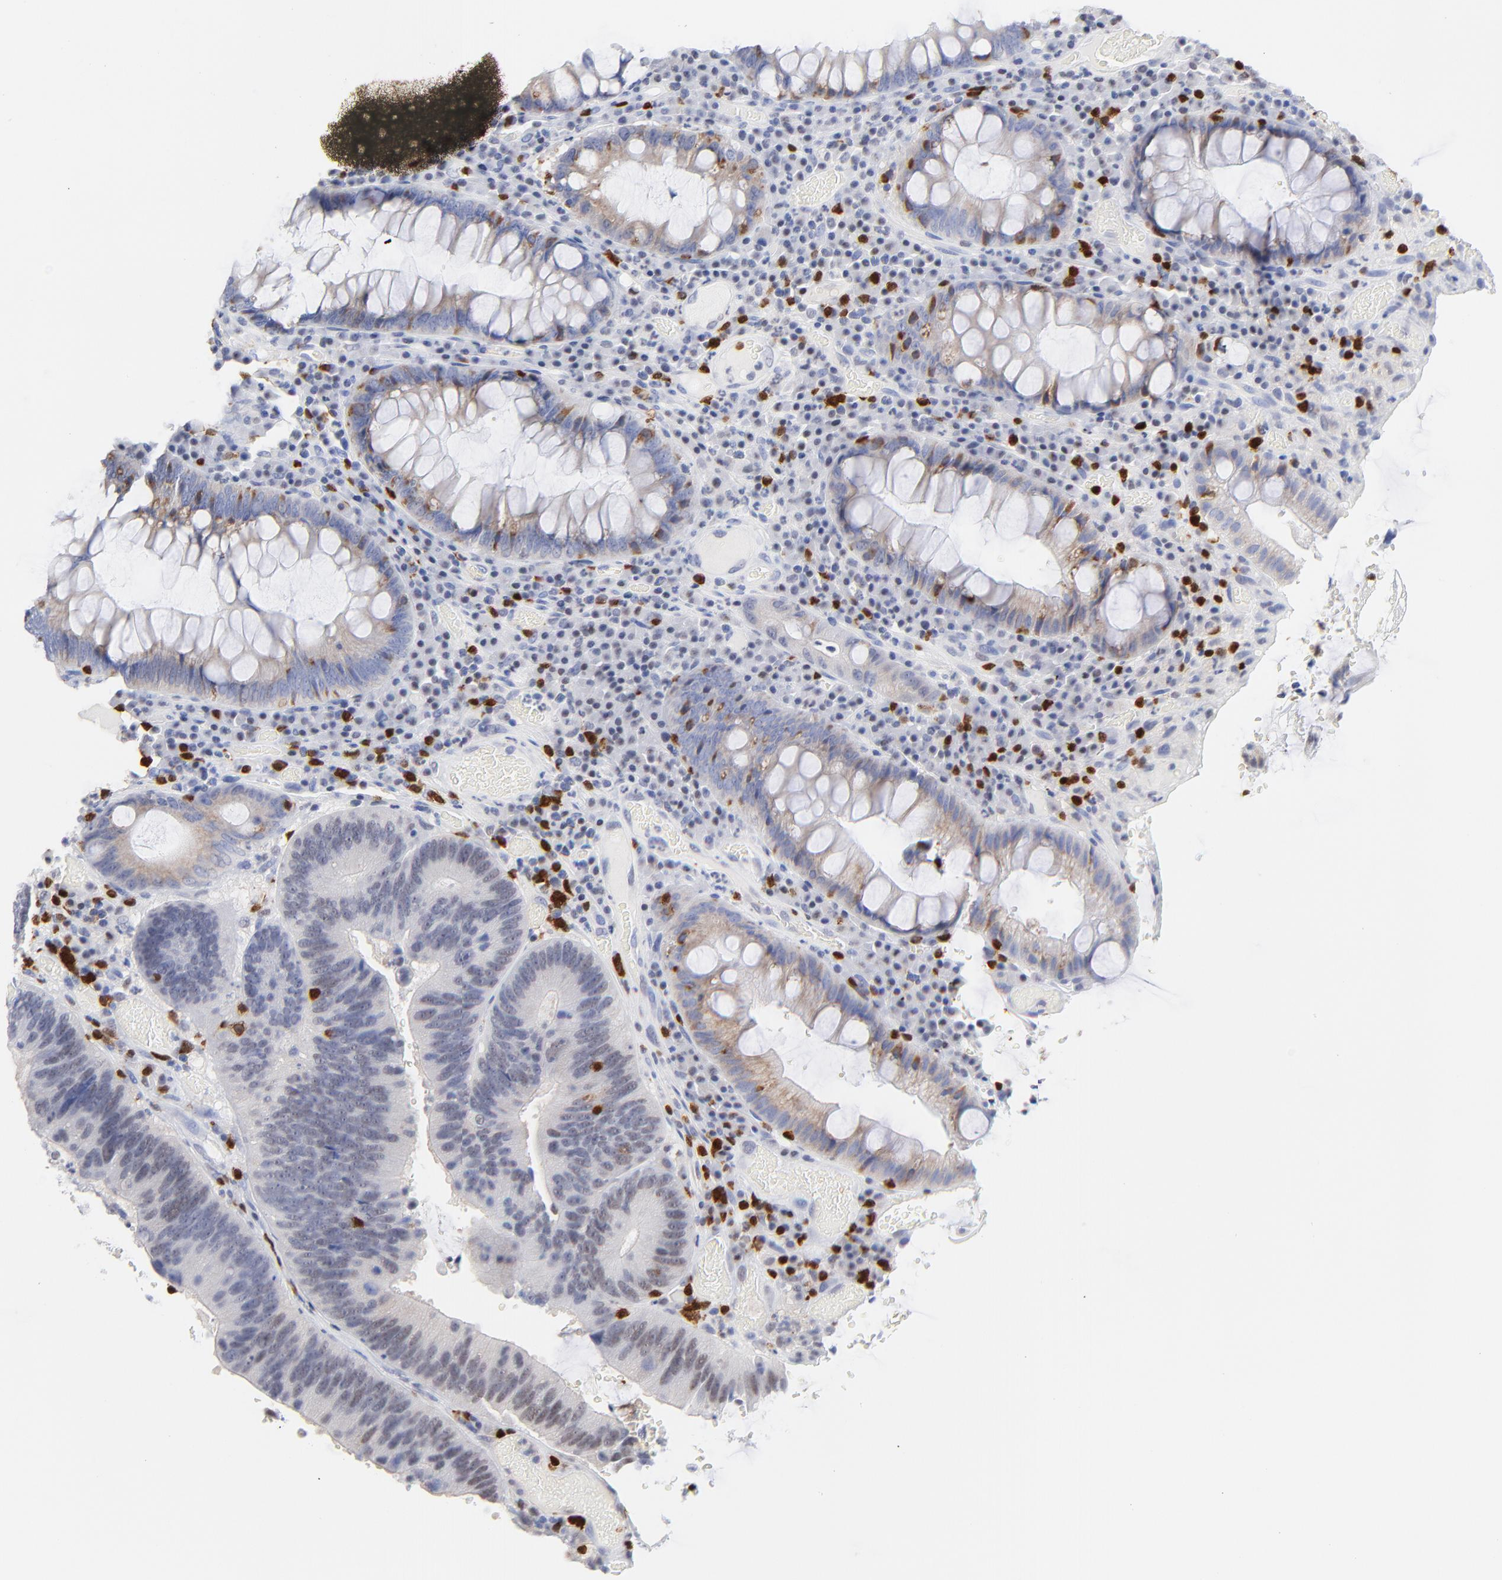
{"staining": {"intensity": "weak", "quantity": "<25%", "location": "cytoplasmic/membranous"}, "tissue": "colorectal cancer", "cell_type": "Tumor cells", "image_type": "cancer", "snomed": [{"axis": "morphology", "description": "Normal tissue, NOS"}, {"axis": "morphology", "description": "Adenocarcinoma, NOS"}, {"axis": "topography", "description": "Colon"}], "caption": "Immunohistochemical staining of adenocarcinoma (colorectal) displays no significant expression in tumor cells.", "gene": "ZAP70", "patient": {"sex": "female", "age": 78}}